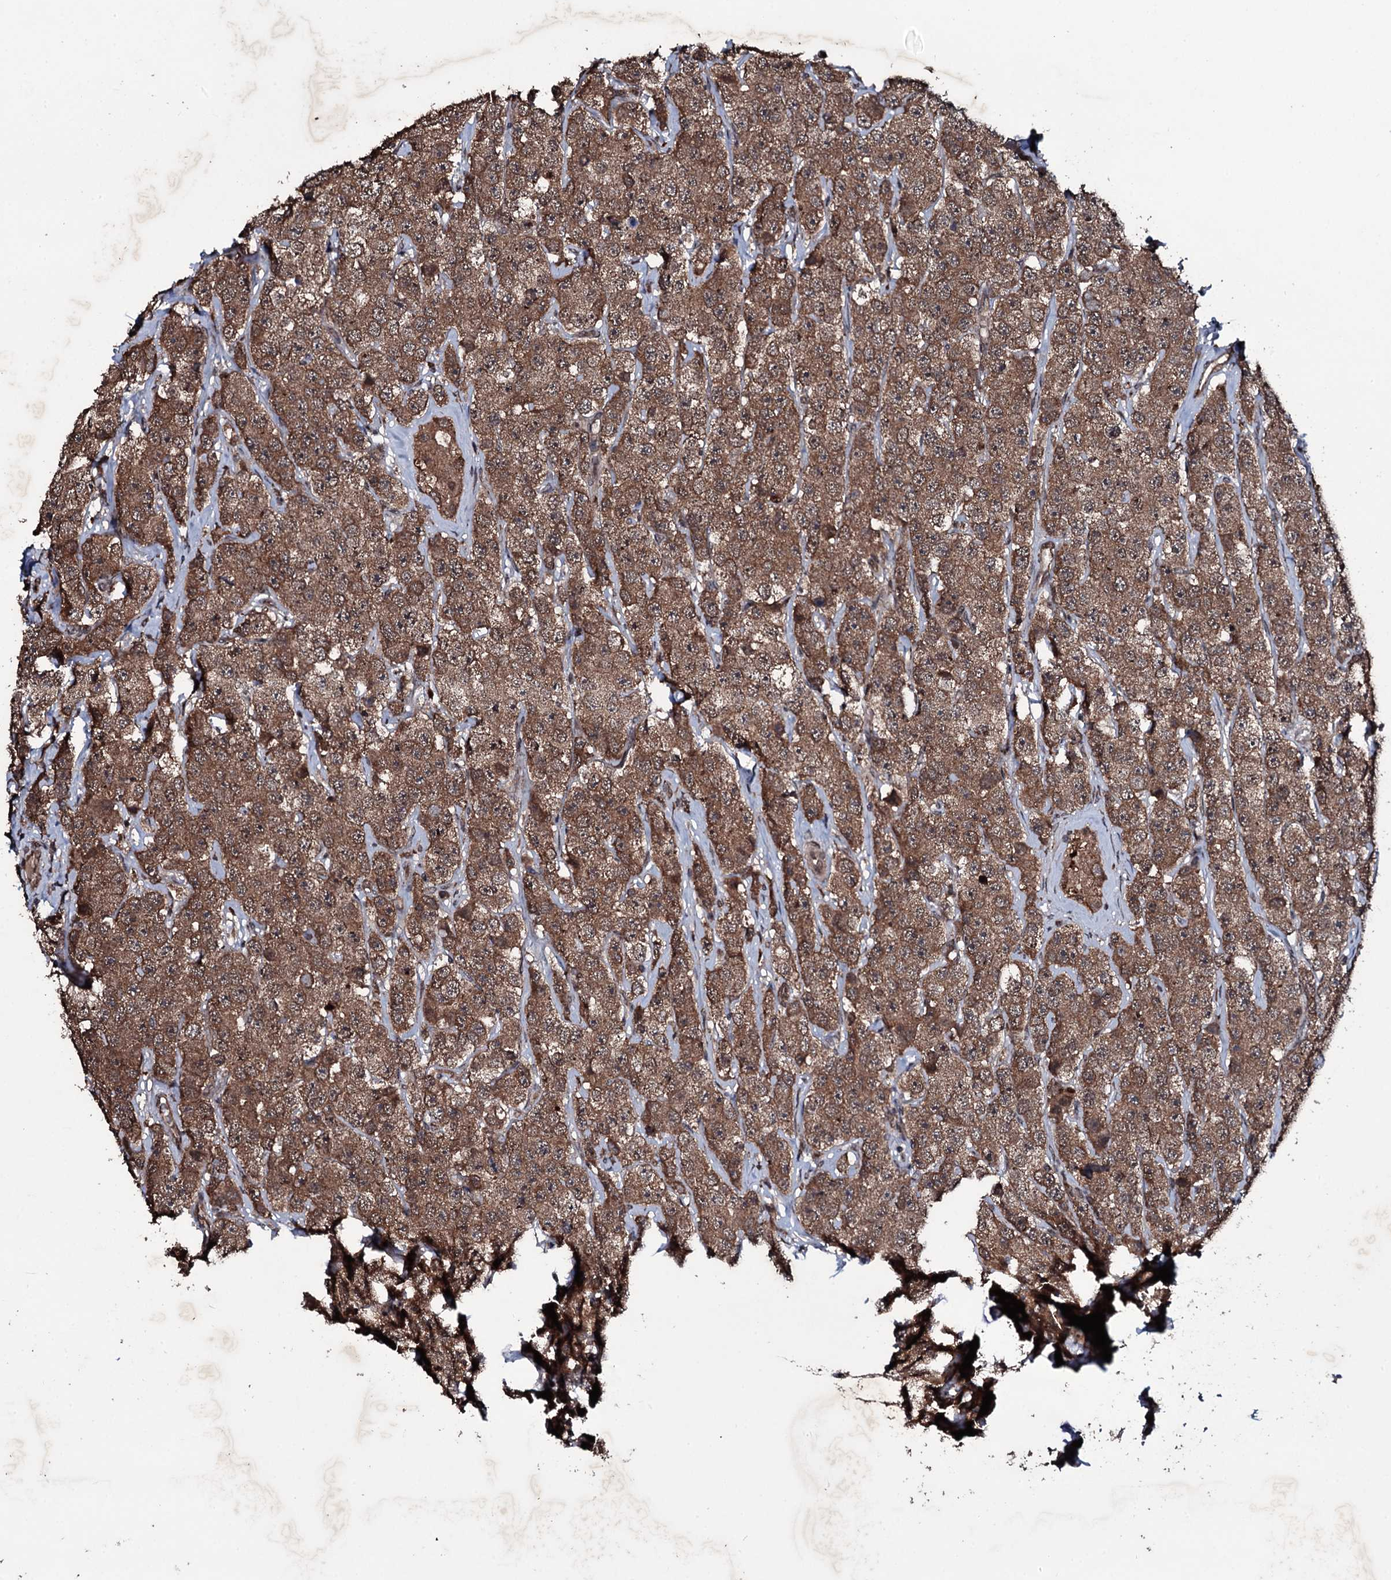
{"staining": {"intensity": "moderate", "quantity": ">75%", "location": "cytoplasmic/membranous"}, "tissue": "testis cancer", "cell_type": "Tumor cells", "image_type": "cancer", "snomed": [{"axis": "morphology", "description": "Seminoma, NOS"}, {"axis": "topography", "description": "Testis"}], "caption": "High-power microscopy captured an immunohistochemistry (IHC) image of testis seminoma, revealing moderate cytoplasmic/membranous positivity in approximately >75% of tumor cells. The protein is shown in brown color, while the nuclei are stained blue.", "gene": "MRPS31", "patient": {"sex": "male", "age": 28}}